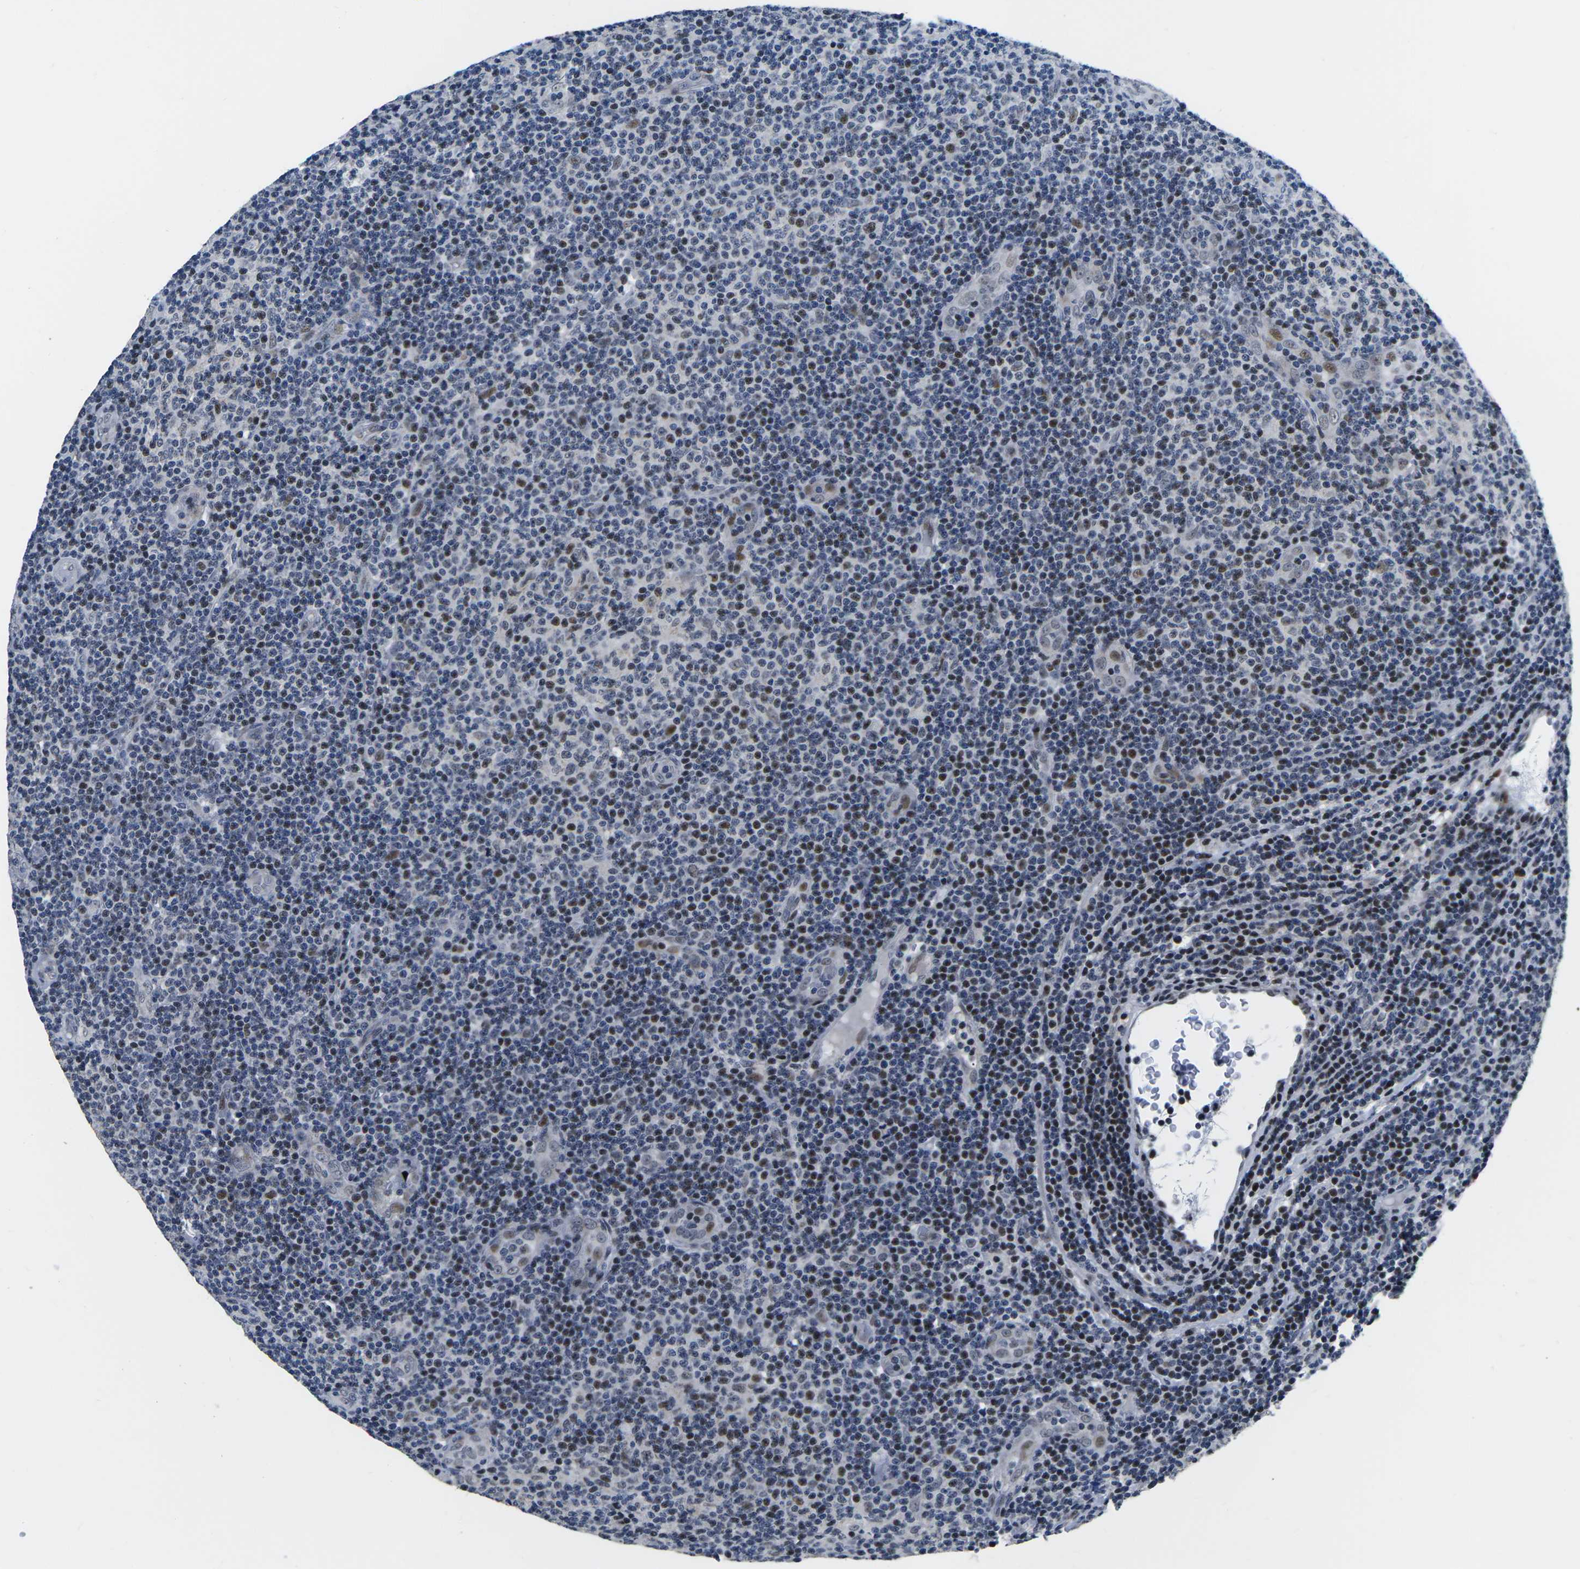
{"staining": {"intensity": "moderate", "quantity": "25%-75%", "location": "nuclear"}, "tissue": "lymphoma", "cell_type": "Tumor cells", "image_type": "cancer", "snomed": [{"axis": "morphology", "description": "Malignant lymphoma, non-Hodgkin's type, Low grade"}, {"axis": "topography", "description": "Lymph node"}], "caption": "Brown immunohistochemical staining in human malignant lymphoma, non-Hodgkin's type (low-grade) demonstrates moderate nuclear positivity in about 25%-75% of tumor cells.", "gene": "CDC73", "patient": {"sex": "male", "age": 83}}